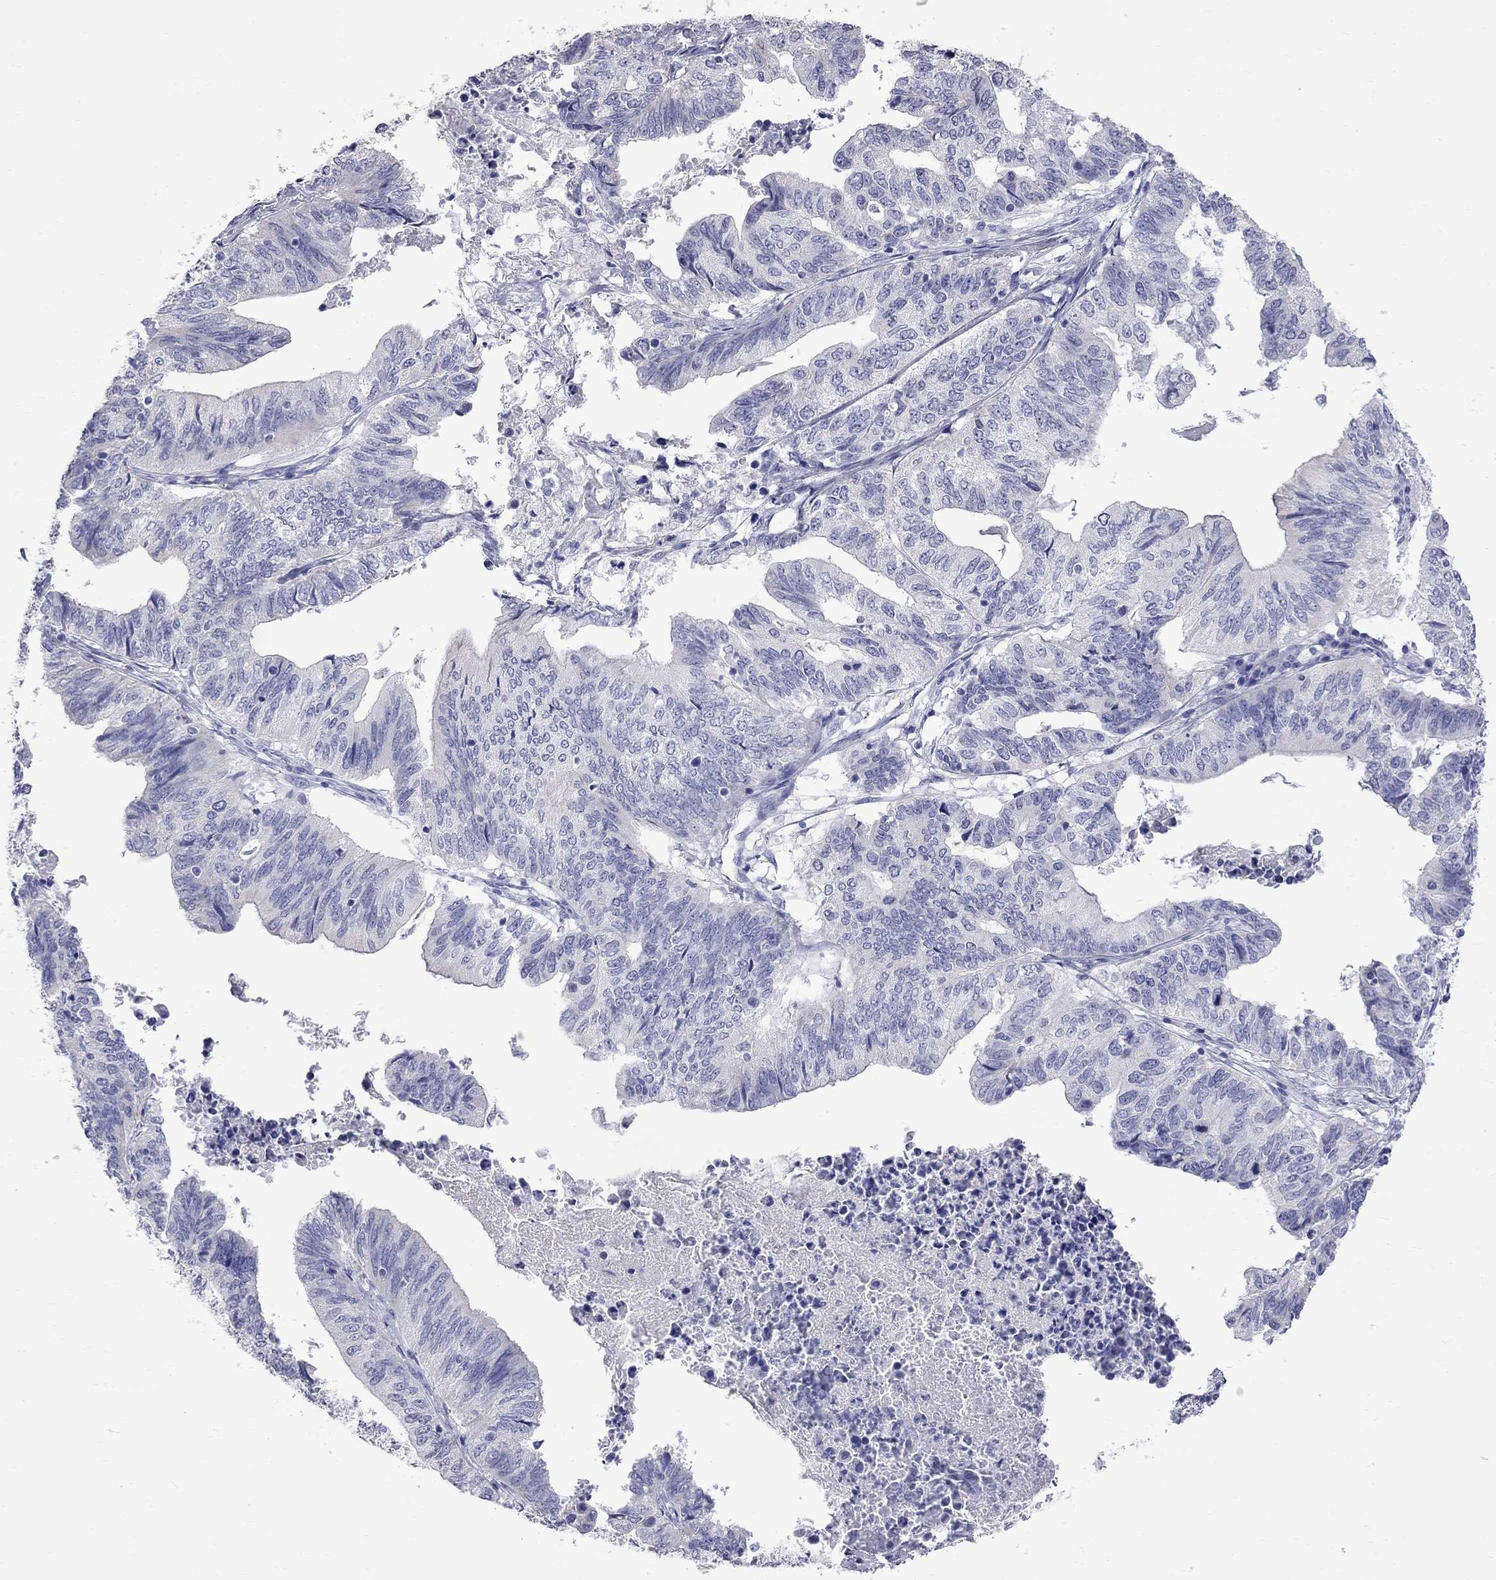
{"staining": {"intensity": "negative", "quantity": "none", "location": "none"}, "tissue": "stomach cancer", "cell_type": "Tumor cells", "image_type": "cancer", "snomed": [{"axis": "morphology", "description": "Adenocarcinoma, NOS"}, {"axis": "topography", "description": "Stomach, upper"}], "caption": "High power microscopy micrograph of an immunohistochemistry micrograph of stomach cancer, revealing no significant expression in tumor cells.", "gene": "KCND2", "patient": {"sex": "female", "age": 67}}